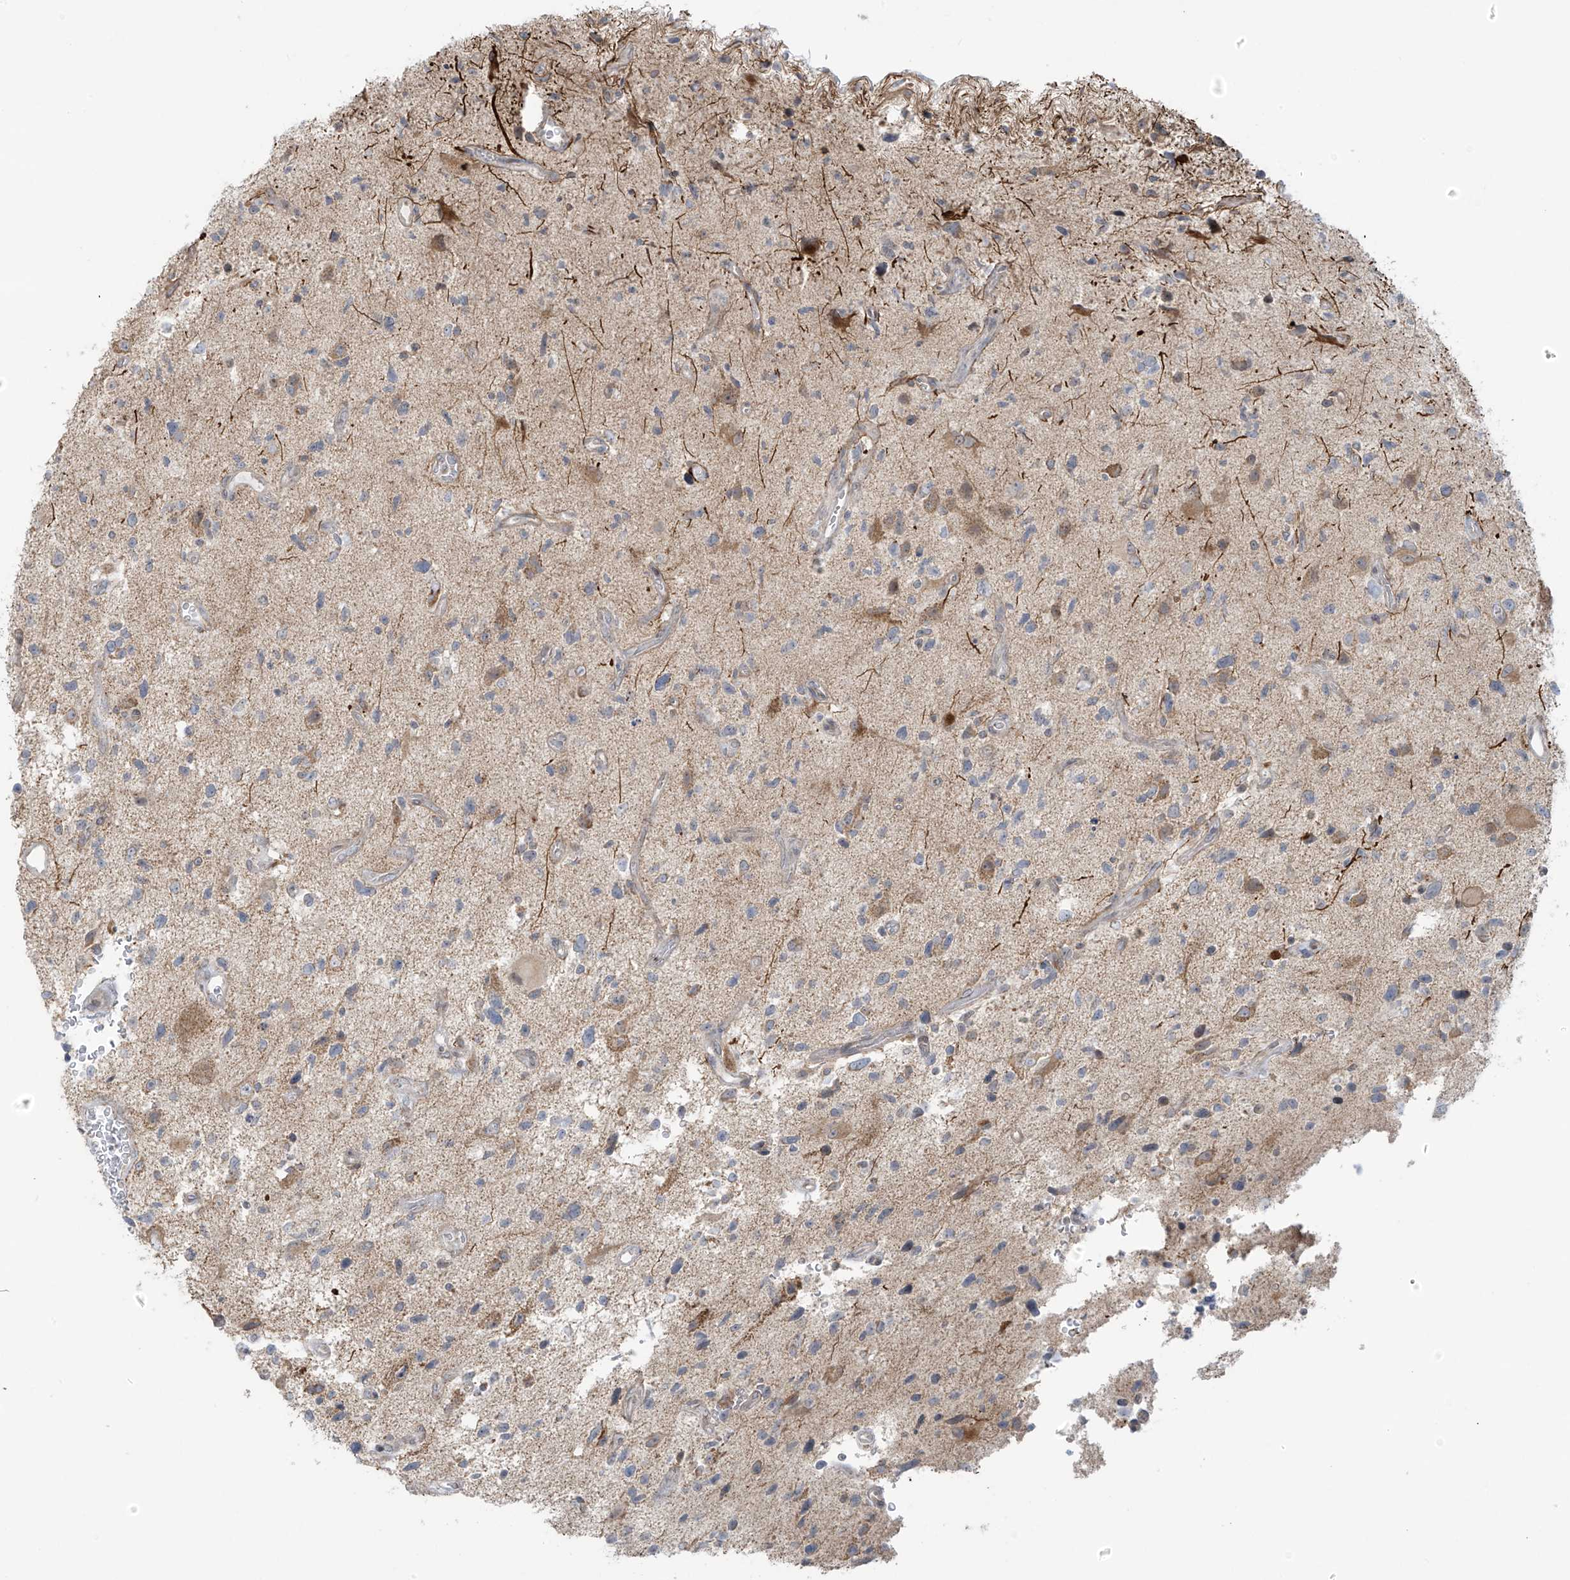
{"staining": {"intensity": "negative", "quantity": "none", "location": "none"}, "tissue": "glioma", "cell_type": "Tumor cells", "image_type": "cancer", "snomed": [{"axis": "morphology", "description": "Glioma, malignant, High grade"}, {"axis": "topography", "description": "Brain"}], "caption": "Tumor cells show no significant positivity in malignant high-grade glioma. Nuclei are stained in blue.", "gene": "HDDC2", "patient": {"sex": "male", "age": 33}}